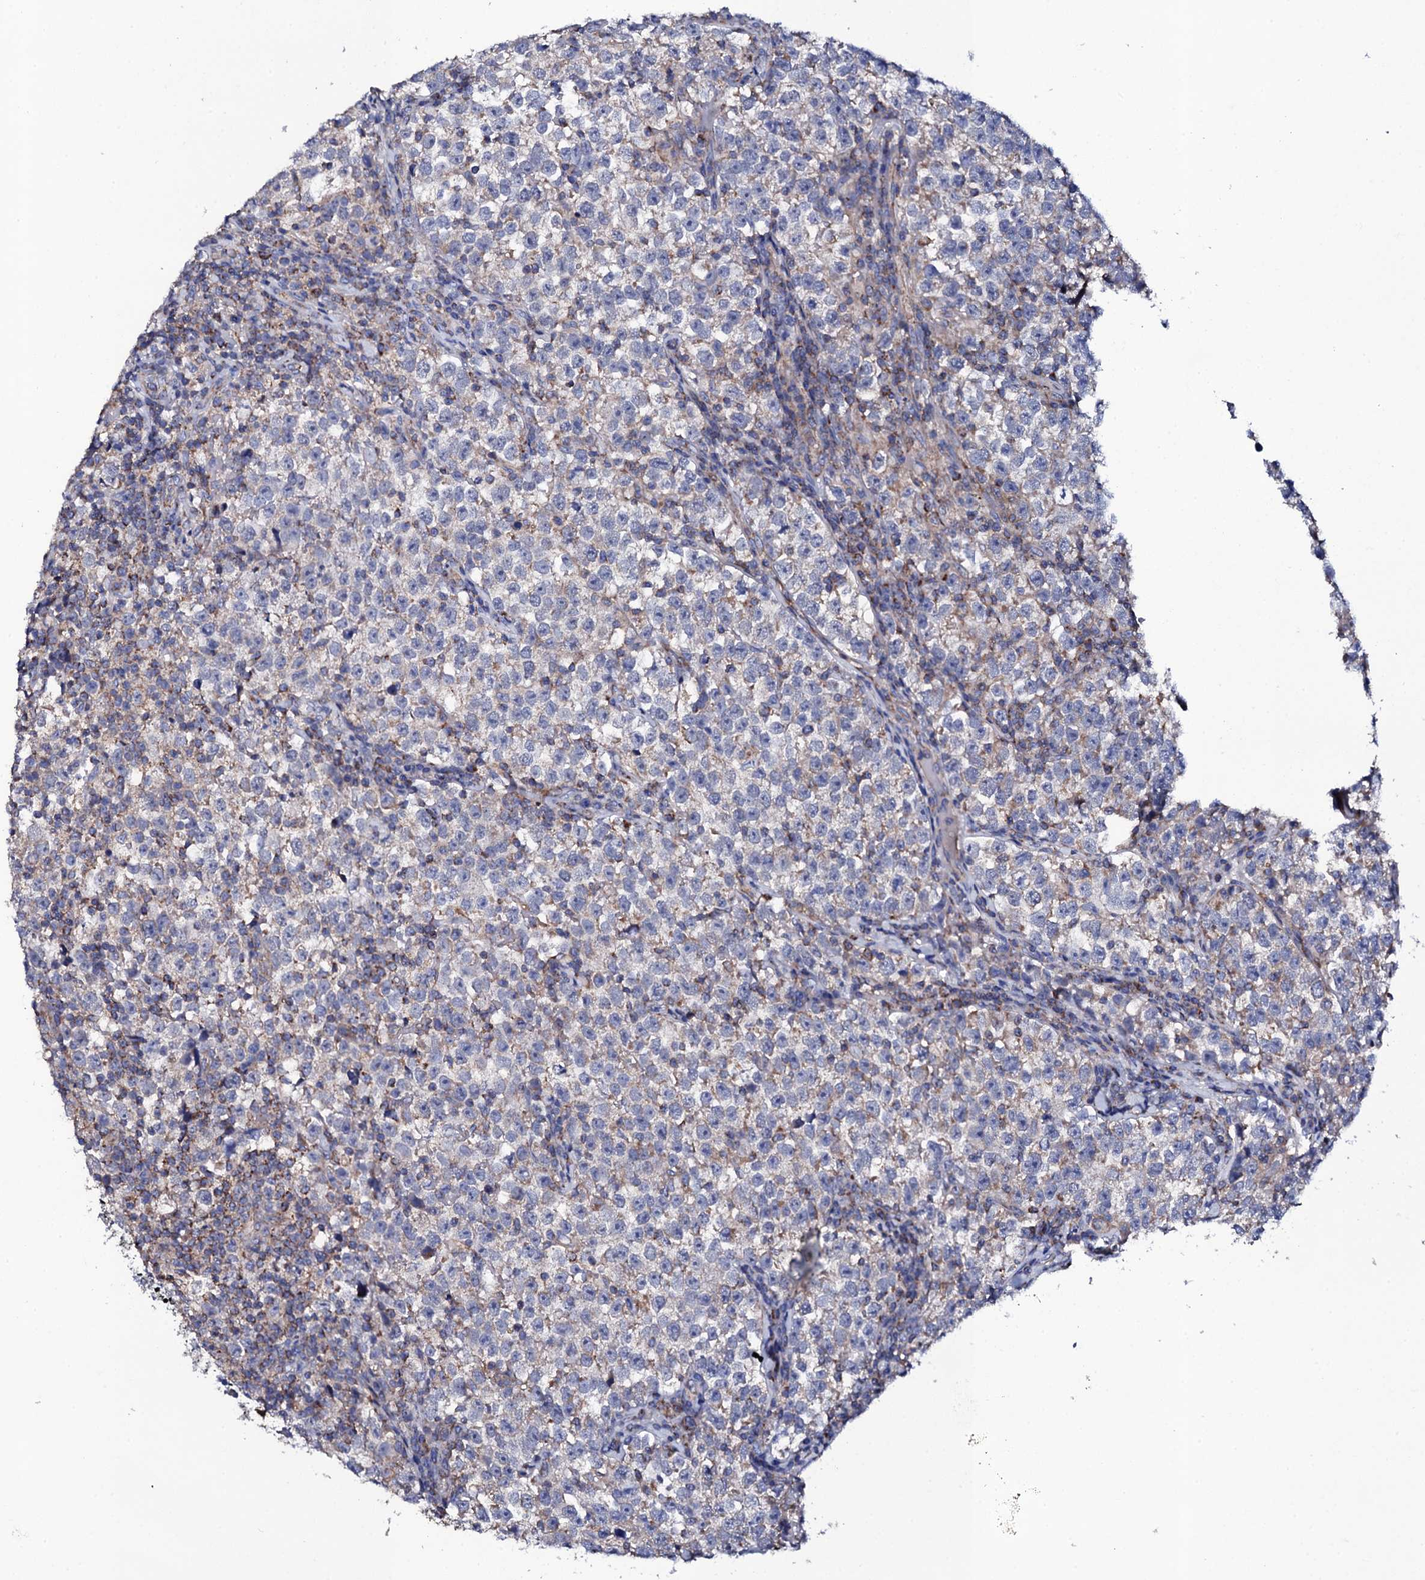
{"staining": {"intensity": "weak", "quantity": "<25%", "location": "cytoplasmic/membranous"}, "tissue": "testis cancer", "cell_type": "Tumor cells", "image_type": "cancer", "snomed": [{"axis": "morphology", "description": "Normal tissue, NOS"}, {"axis": "morphology", "description": "Seminoma, NOS"}, {"axis": "topography", "description": "Testis"}], "caption": "A histopathology image of human seminoma (testis) is negative for staining in tumor cells.", "gene": "TCAF2", "patient": {"sex": "male", "age": 43}}